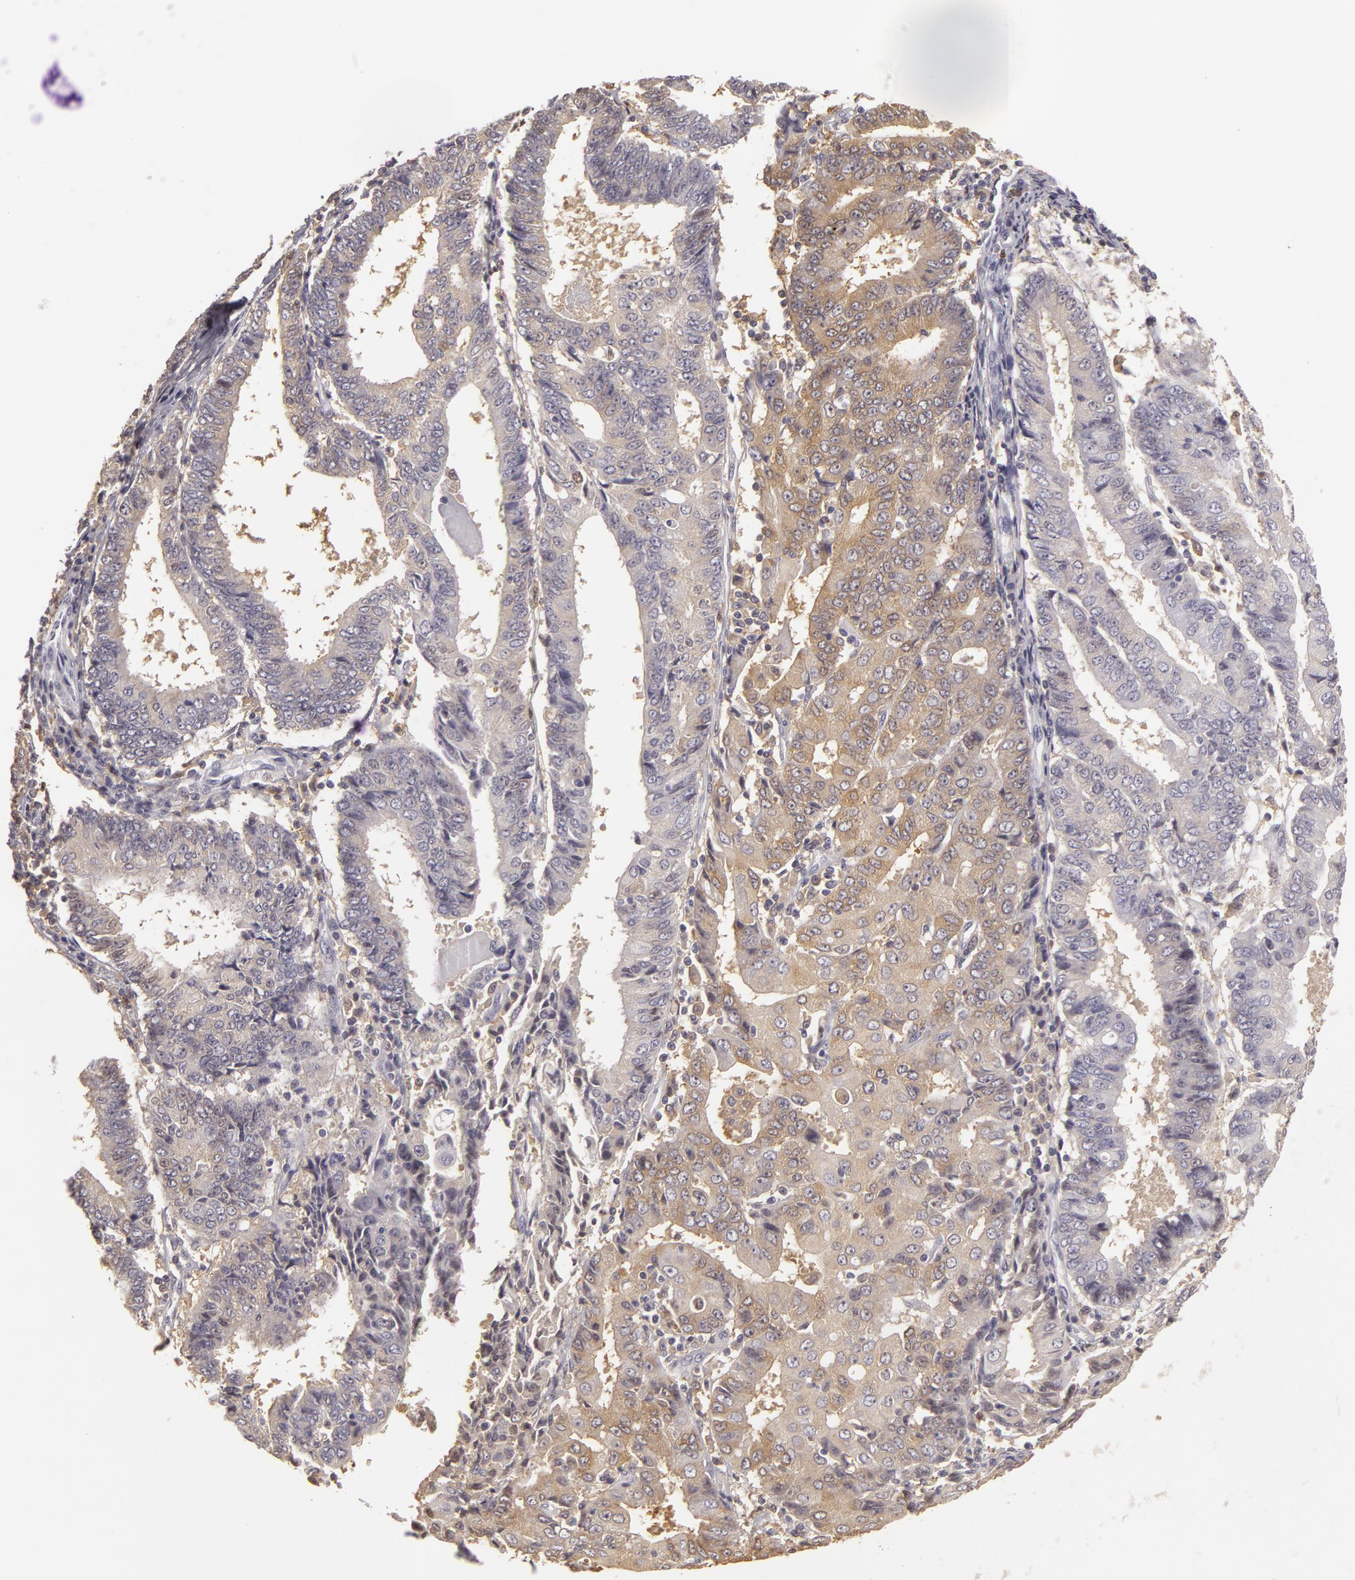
{"staining": {"intensity": "weak", "quantity": "25%-75%", "location": "cytoplasmic/membranous"}, "tissue": "endometrial cancer", "cell_type": "Tumor cells", "image_type": "cancer", "snomed": [{"axis": "morphology", "description": "Adenocarcinoma, NOS"}, {"axis": "topography", "description": "Endometrium"}], "caption": "Endometrial adenocarcinoma stained with a brown dye exhibits weak cytoplasmic/membranous positive expression in about 25%-75% of tumor cells.", "gene": "GNPDA1", "patient": {"sex": "female", "age": 75}}